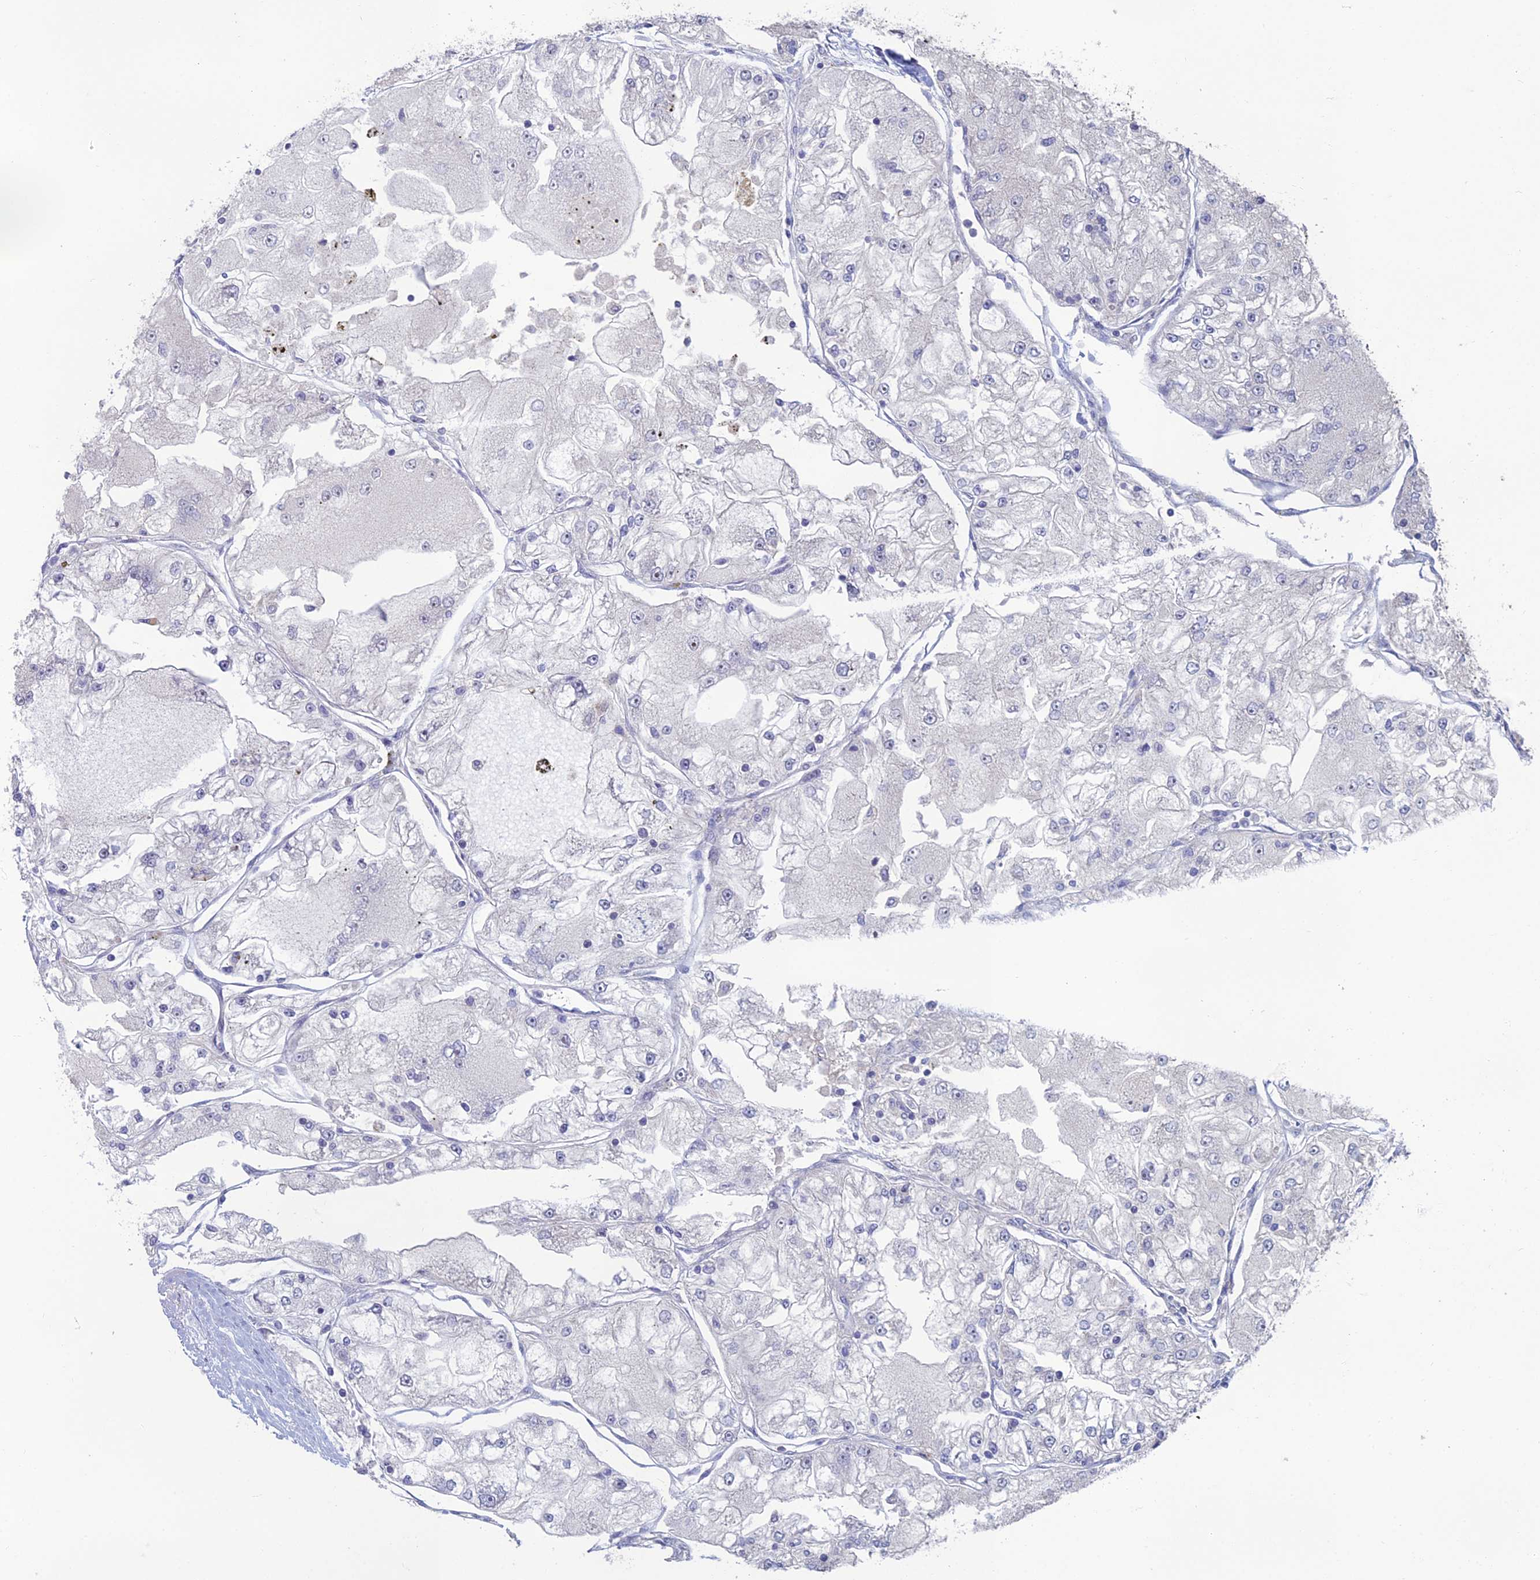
{"staining": {"intensity": "negative", "quantity": "none", "location": "none"}, "tissue": "renal cancer", "cell_type": "Tumor cells", "image_type": "cancer", "snomed": [{"axis": "morphology", "description": "Adenocarcinoma, NOS"}, {"axis": "topography", "description": "Kidney"}], "caption": "A histopathology image of human renal cancer (adenocarcinoma) is negative for staining in tumor cells.", "gene": "C15orf62", "patient": {"sex": "female", "age": 72}}